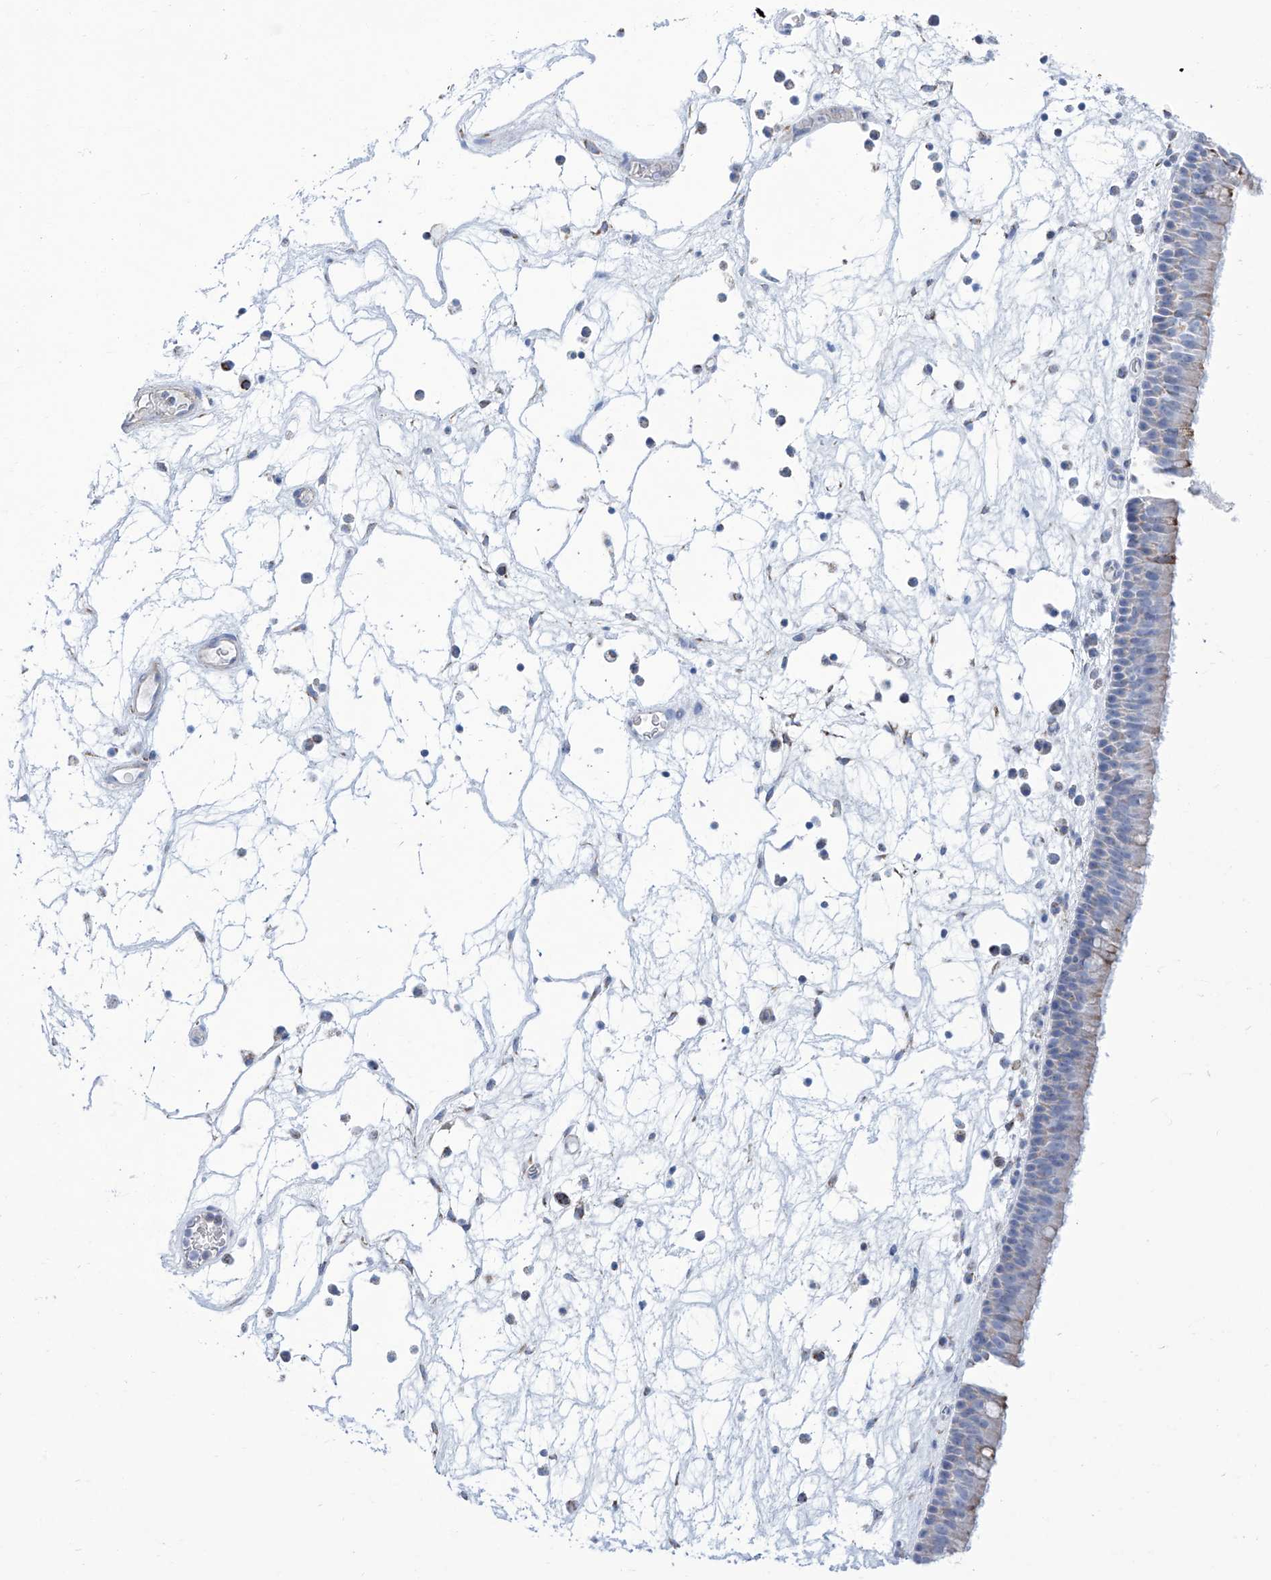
{"staining": {"intensity": "moderate", "quantity": "25%-75%", "location": "cytoplasmic/membranous"}, "tissue": "nasopharynx", "cell_type": "Respiratory epithelial cells", "image_type": "normal", "snomed": [{"axis": "morphology", "description": "Normal tissue, NOS"}, {"axis": "morphology", "description": "Inflammation, NOS"}, {"axis": "morphology", "description": "Malignant melanoma, Metastatic site"}, {"axis": "topography", "description": "Nasopharynx"}], "caption": "Normal nasopharynx reveals moderate cytoplasmic/membranous expression in about 25%-75% of respiratory epithelial cells, visualized by immunohistochemistry.", "gene": "ALDH6A1", "patient": {"sex": "male", "age": 70}}